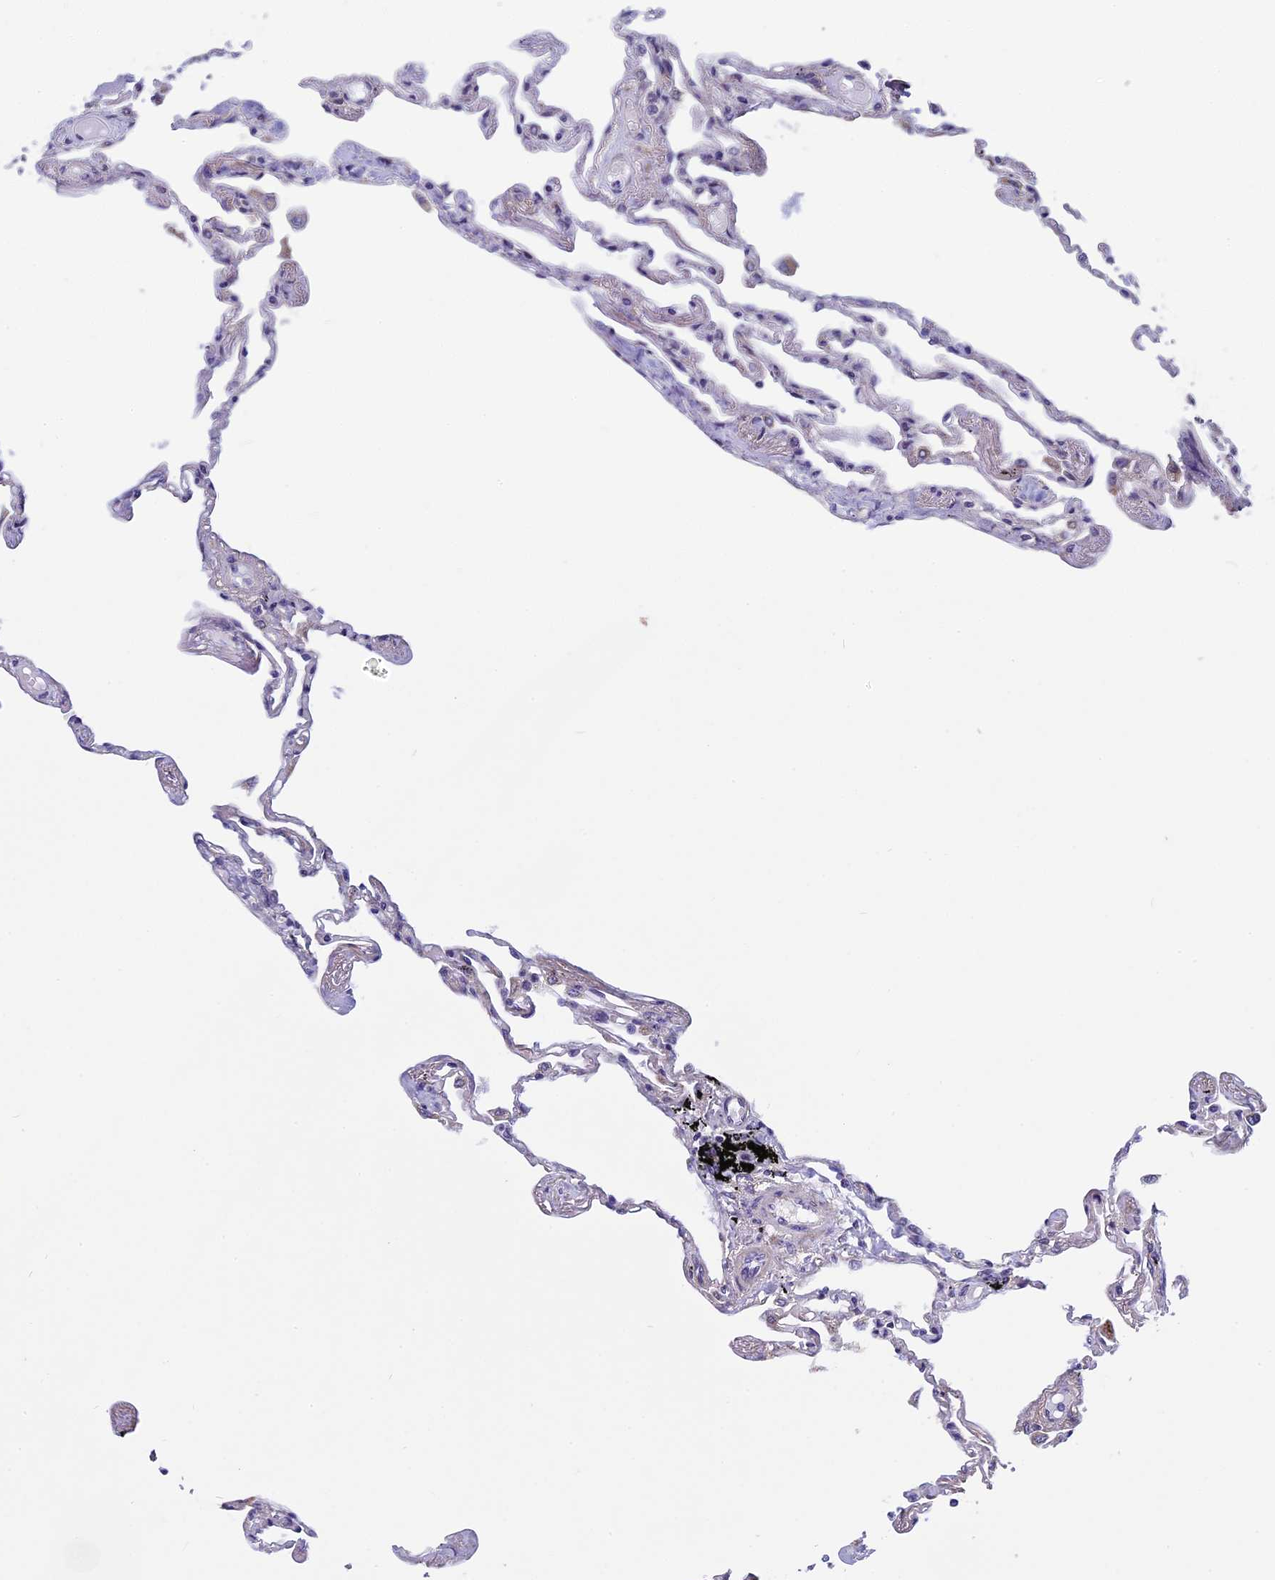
{"staining": {"intensity": "moderate", "quantity": "<25%", "location": "cytoplasmic/membranous"}, "tissue": "lung", "cell_type": "Alveolar cells", "image_type": "normal", "snomed": [{"axis": "morphology", "description": "Normal tissue, NOS"}, {"axis": "topography", "description": "Lung"}], "caption": "Protein staining of normal lung exhibits moderate cytoplasmic/membranous positivity in approximately <25% of alveolar cells. The staining was performed using DAB to visualize the protein expression in brown, while the nuclei were stained in blue with hematoxylin (Magnification: 20x).", "gene": "ZNF317", "patient": {"sex": "female", "age": 67}}